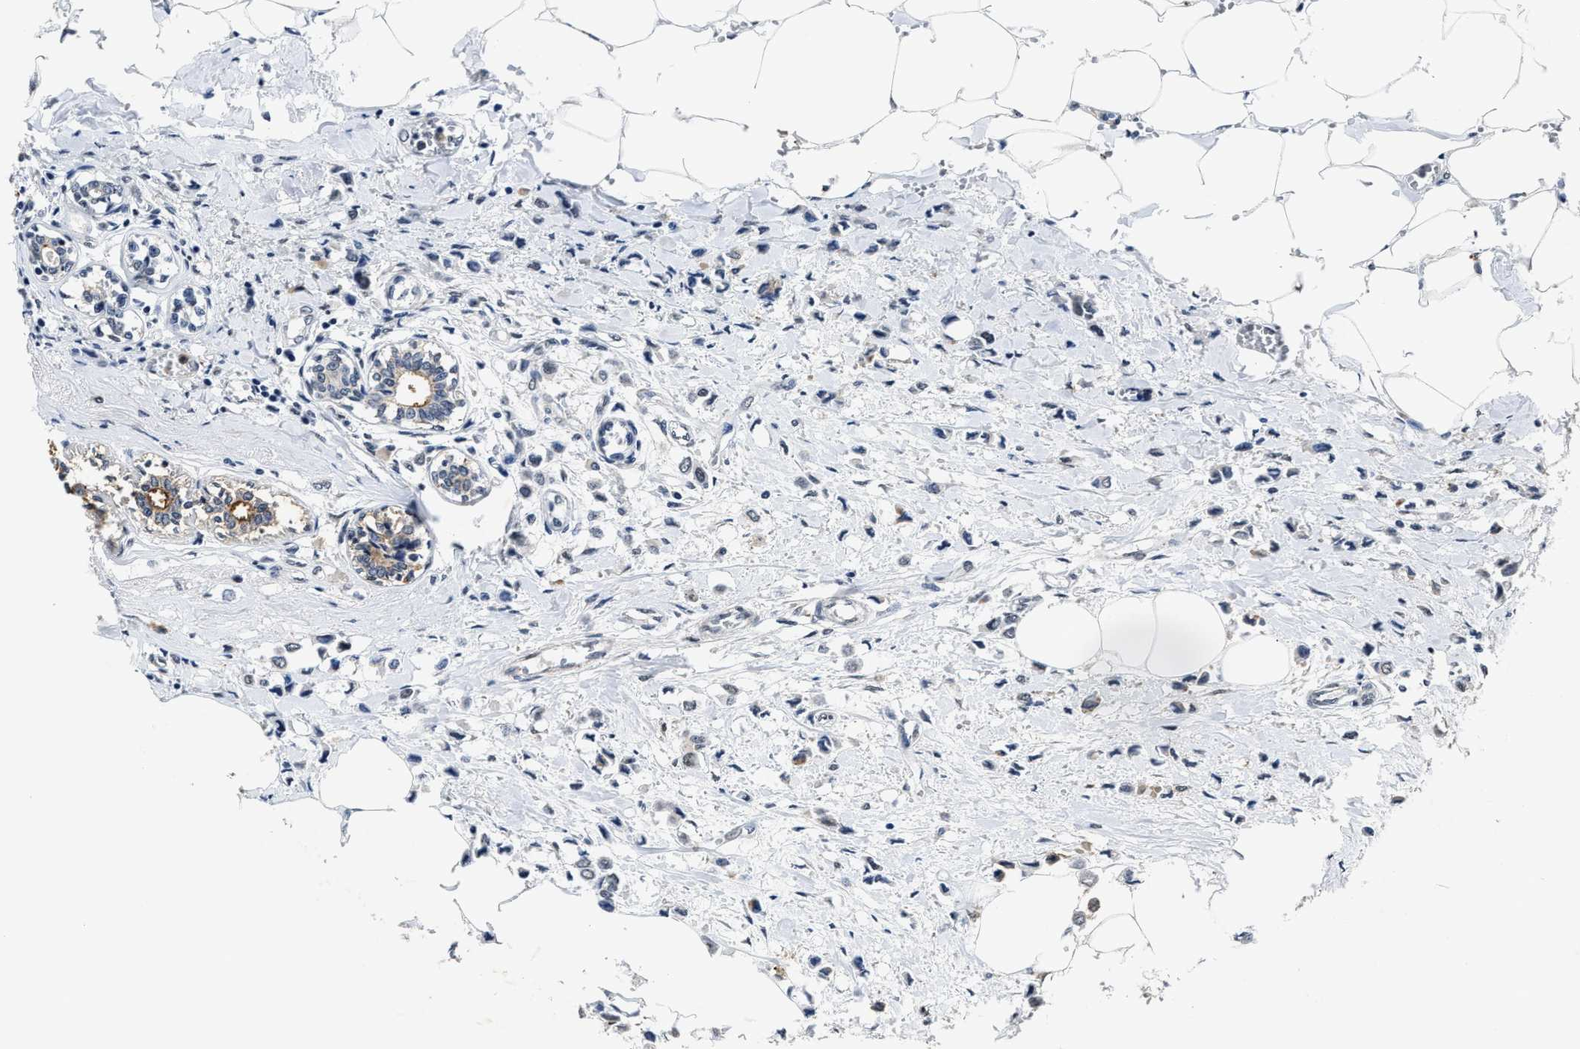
{"staining": {"intensity": "weak", "quantity": "<25%", "location": "cytoplasmic/membranous"}, "tissue": "breast cancer", "cell_type": "Tumor cells", "image_type": "cancer", "snomed": [{"axis": "morphology", "description": "Lobular carcinoma"}, {"axis": "topography", "description": "Breast"}], "caption": "Breast cancer stained for a protein using IHC reveals no staining tumor cells.", "gene": "ACOX1", "patient": {"sex": "female", "age": 51}}